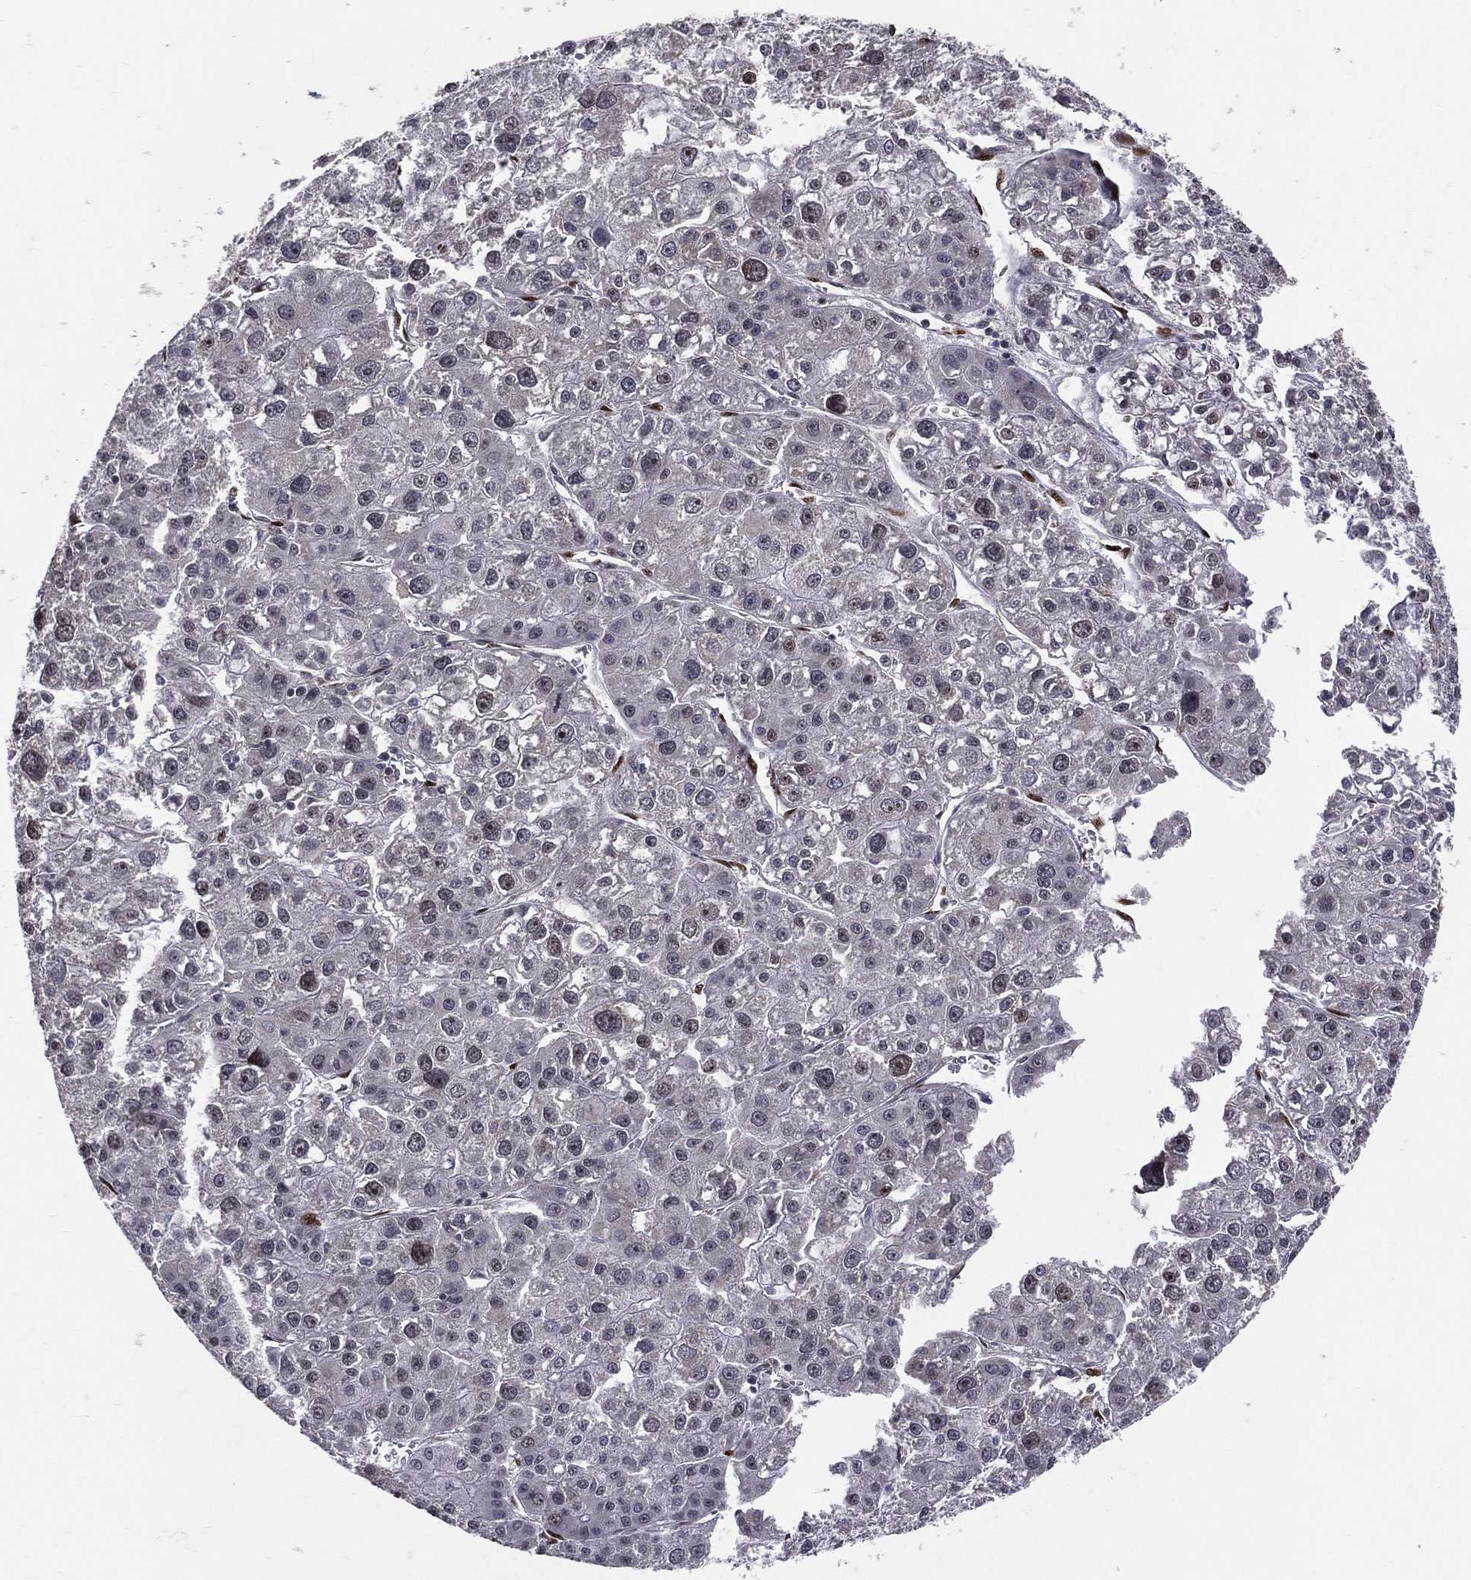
{"staining": {"intensity": "weak", "quantity": "<25%", "location": "cytoplasmic/membranous"}, "tissue": "liver cancer", "cell_type": "Tumor cells", "image_type": "cancer", "snomed": [{"axis": "morphology", "description": "Carcinoma, Hepatocellular, NOS"}, {"axis": "topography", "description": "Liver"}], "caption": "A photomicrograph of liver cancer stained for a protein exhibits no brown staining in tumor cells.", "gene": "ZEB1", "patient": {"sex": "male", "age": 73}}